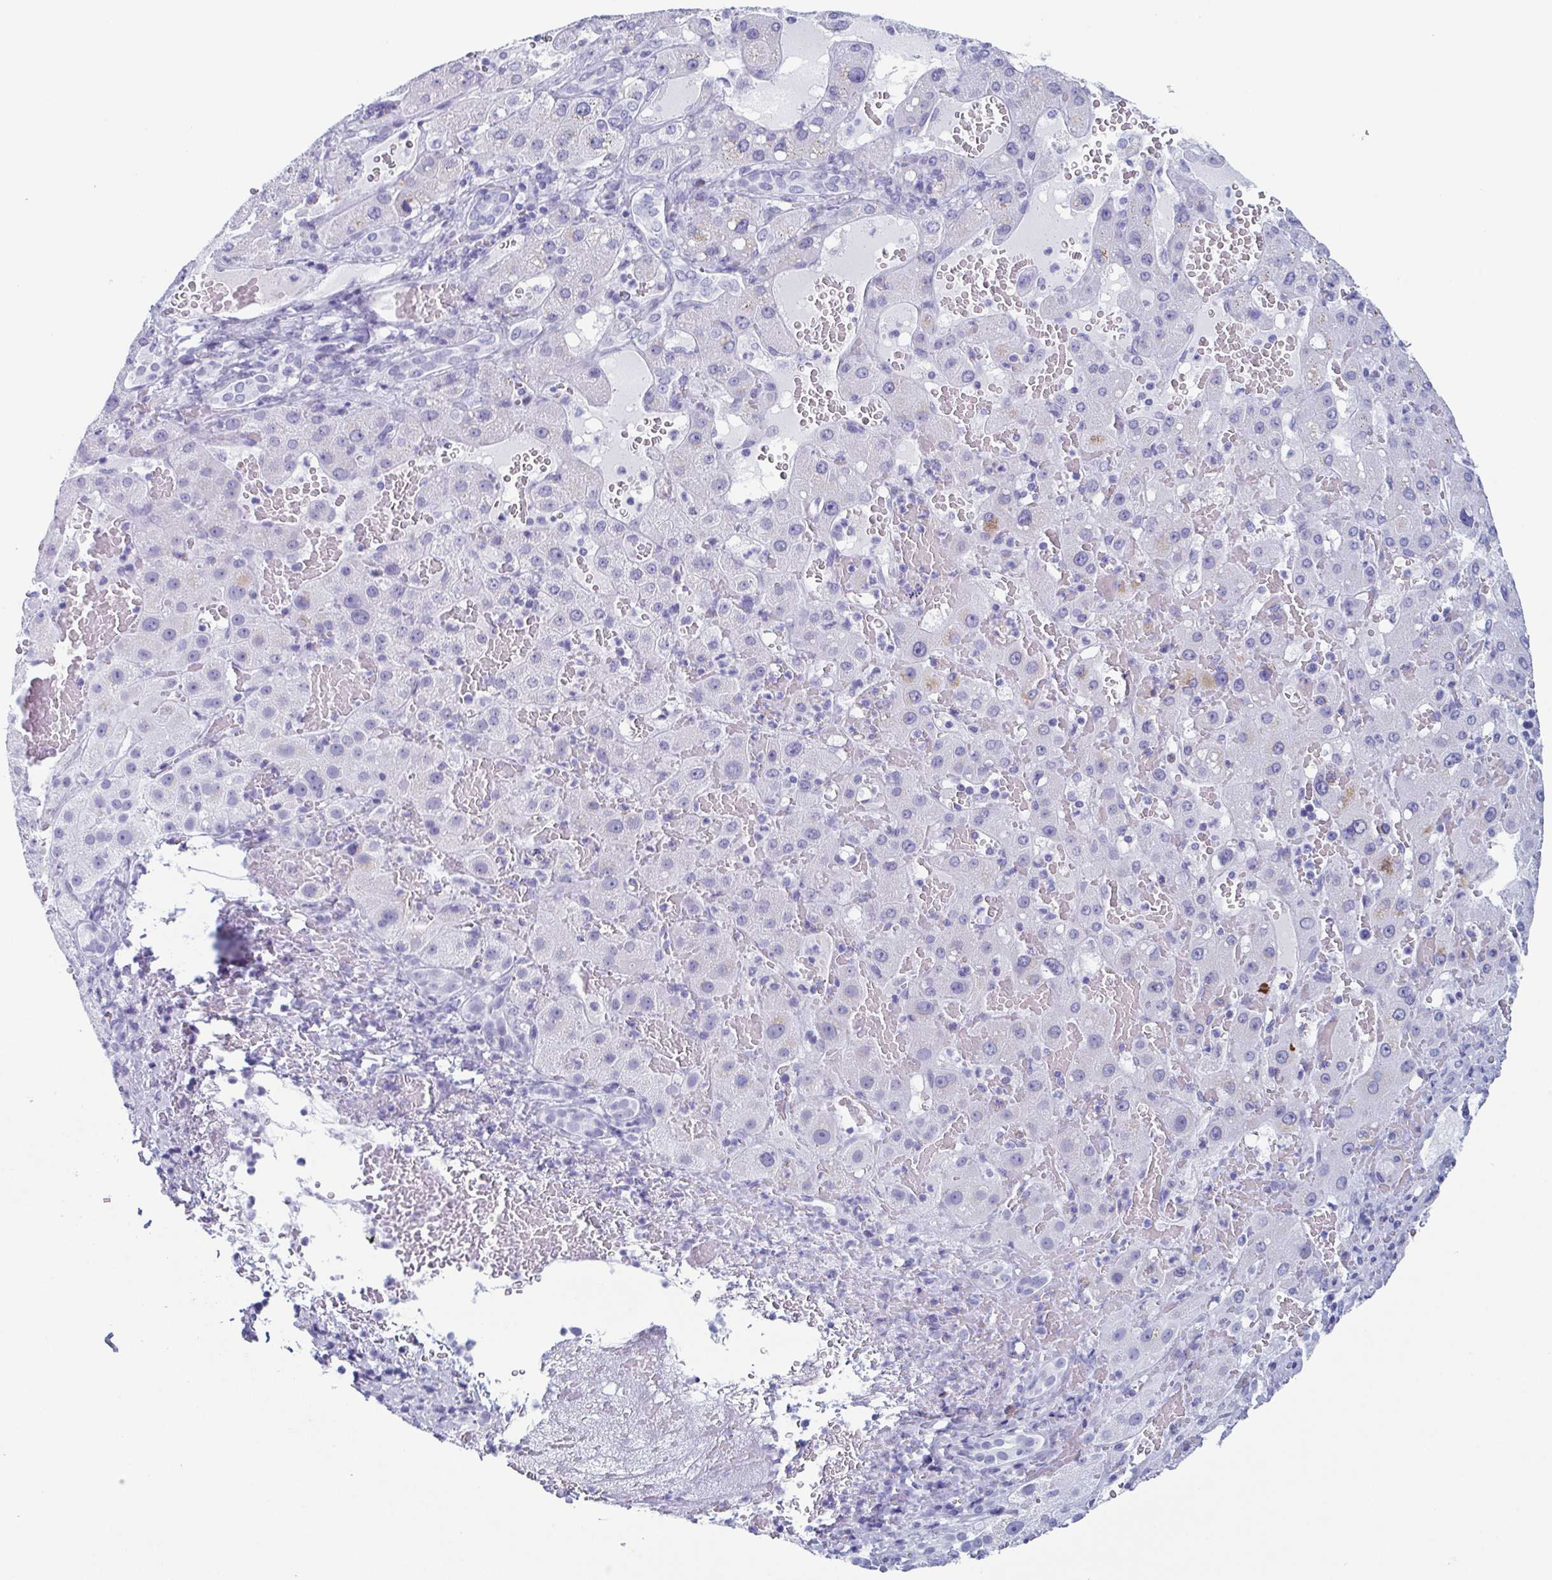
{"staining": {"intensity": "negative", "quantity": "none", "location": "none"}, "tissue": "liver cancer", "cell_type": "Tumor cells", "image_type": "cancer", "snomed": [{"axis": "morphology", "description": "Carcinoma, Hepatocellular, NOS"}, {"axis": "topography", "description": "Liver"}], "caption": "Immunohistochemical staining of human liver hepatocellular carcinoma reveals no significant positivity in tumor cells. Nuclei are stained in blue.", "gene": "ZFP64", "patient": {"sex": "female", "age": 73}}